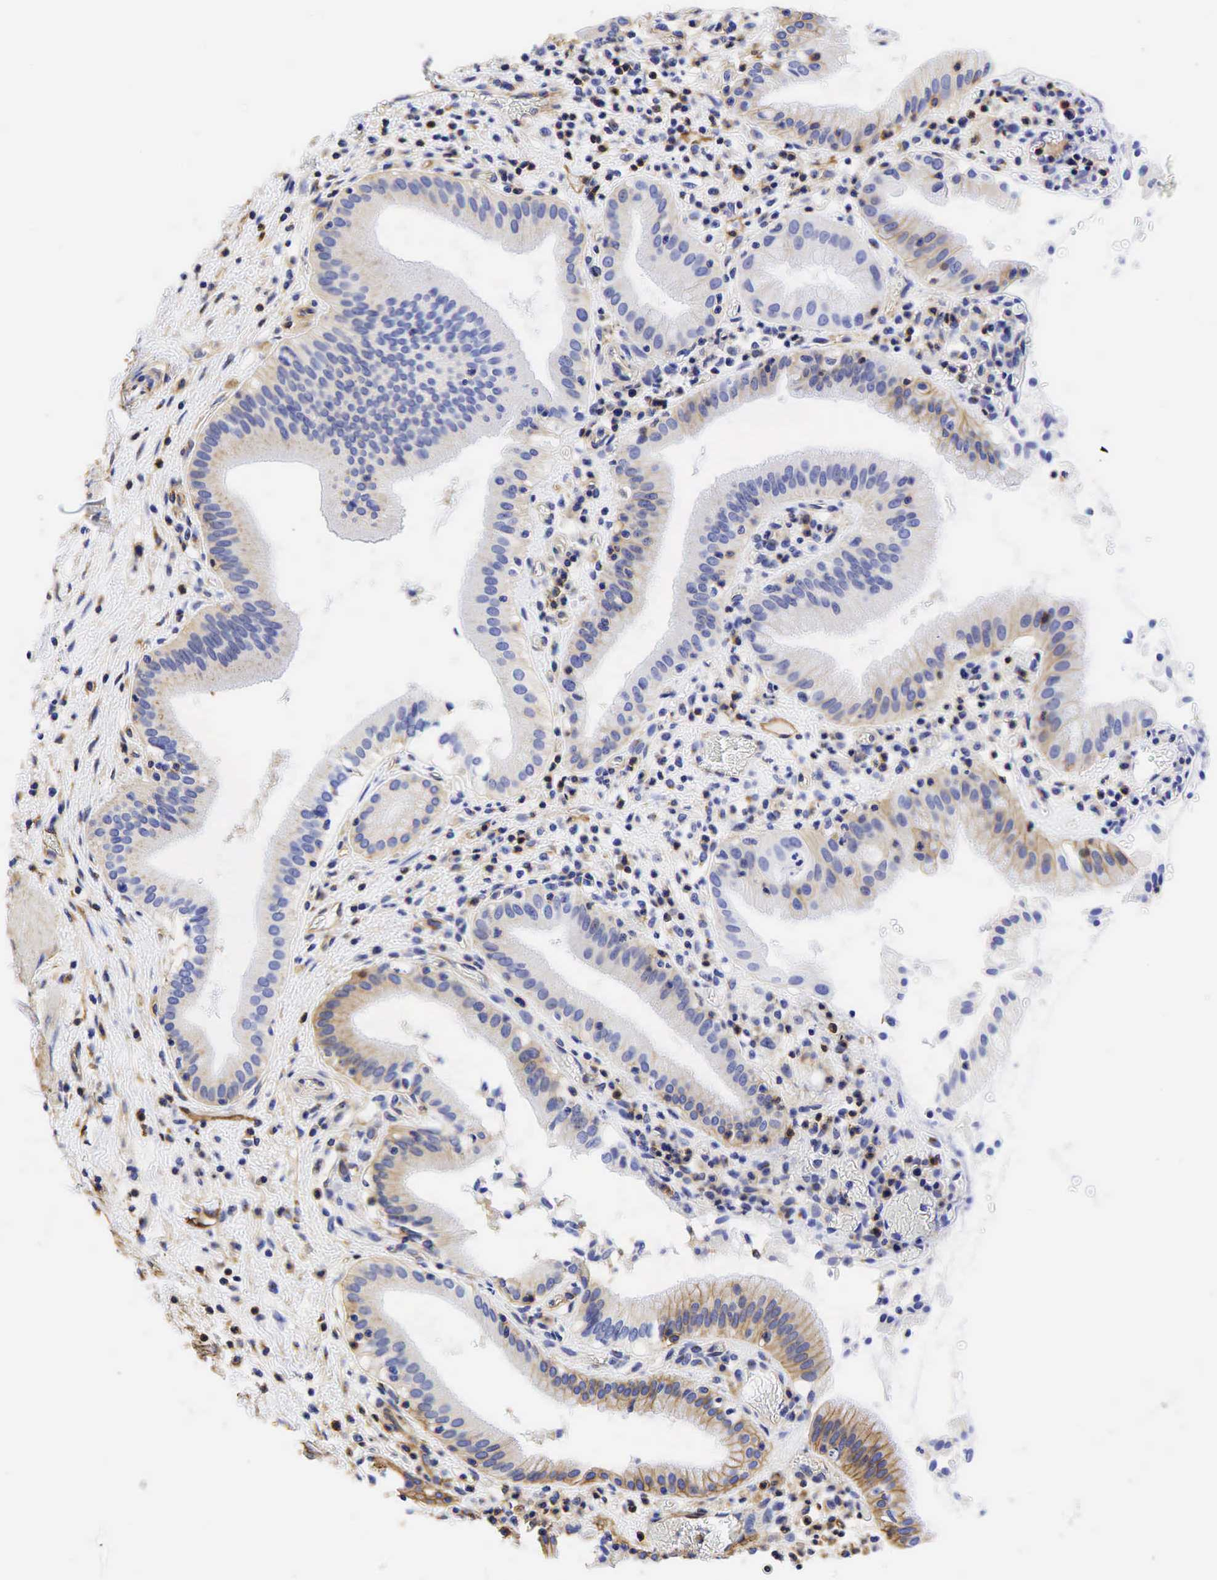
{"staining": {"intensity": "weak", "quantity": "25%-75%", "location": "cytoplasmic/membranous"}, "tissue": "gallbladder", "cell_type": "Glandular cells", "image_type": "normal", "snomed": [{"axis": "morphology", "description": "Normal tissue, NOS"}, {"axis": "topography", "description": "Gallbladder"}], "caption": "This image demonstrates IHC staining of benign human gallbladder, with low weak cytoplasmic/membranous positivity in approximately 25%-75% of glandular cells.", "gene": "CD99", "patient": {"sex": "male", "age": 73}}